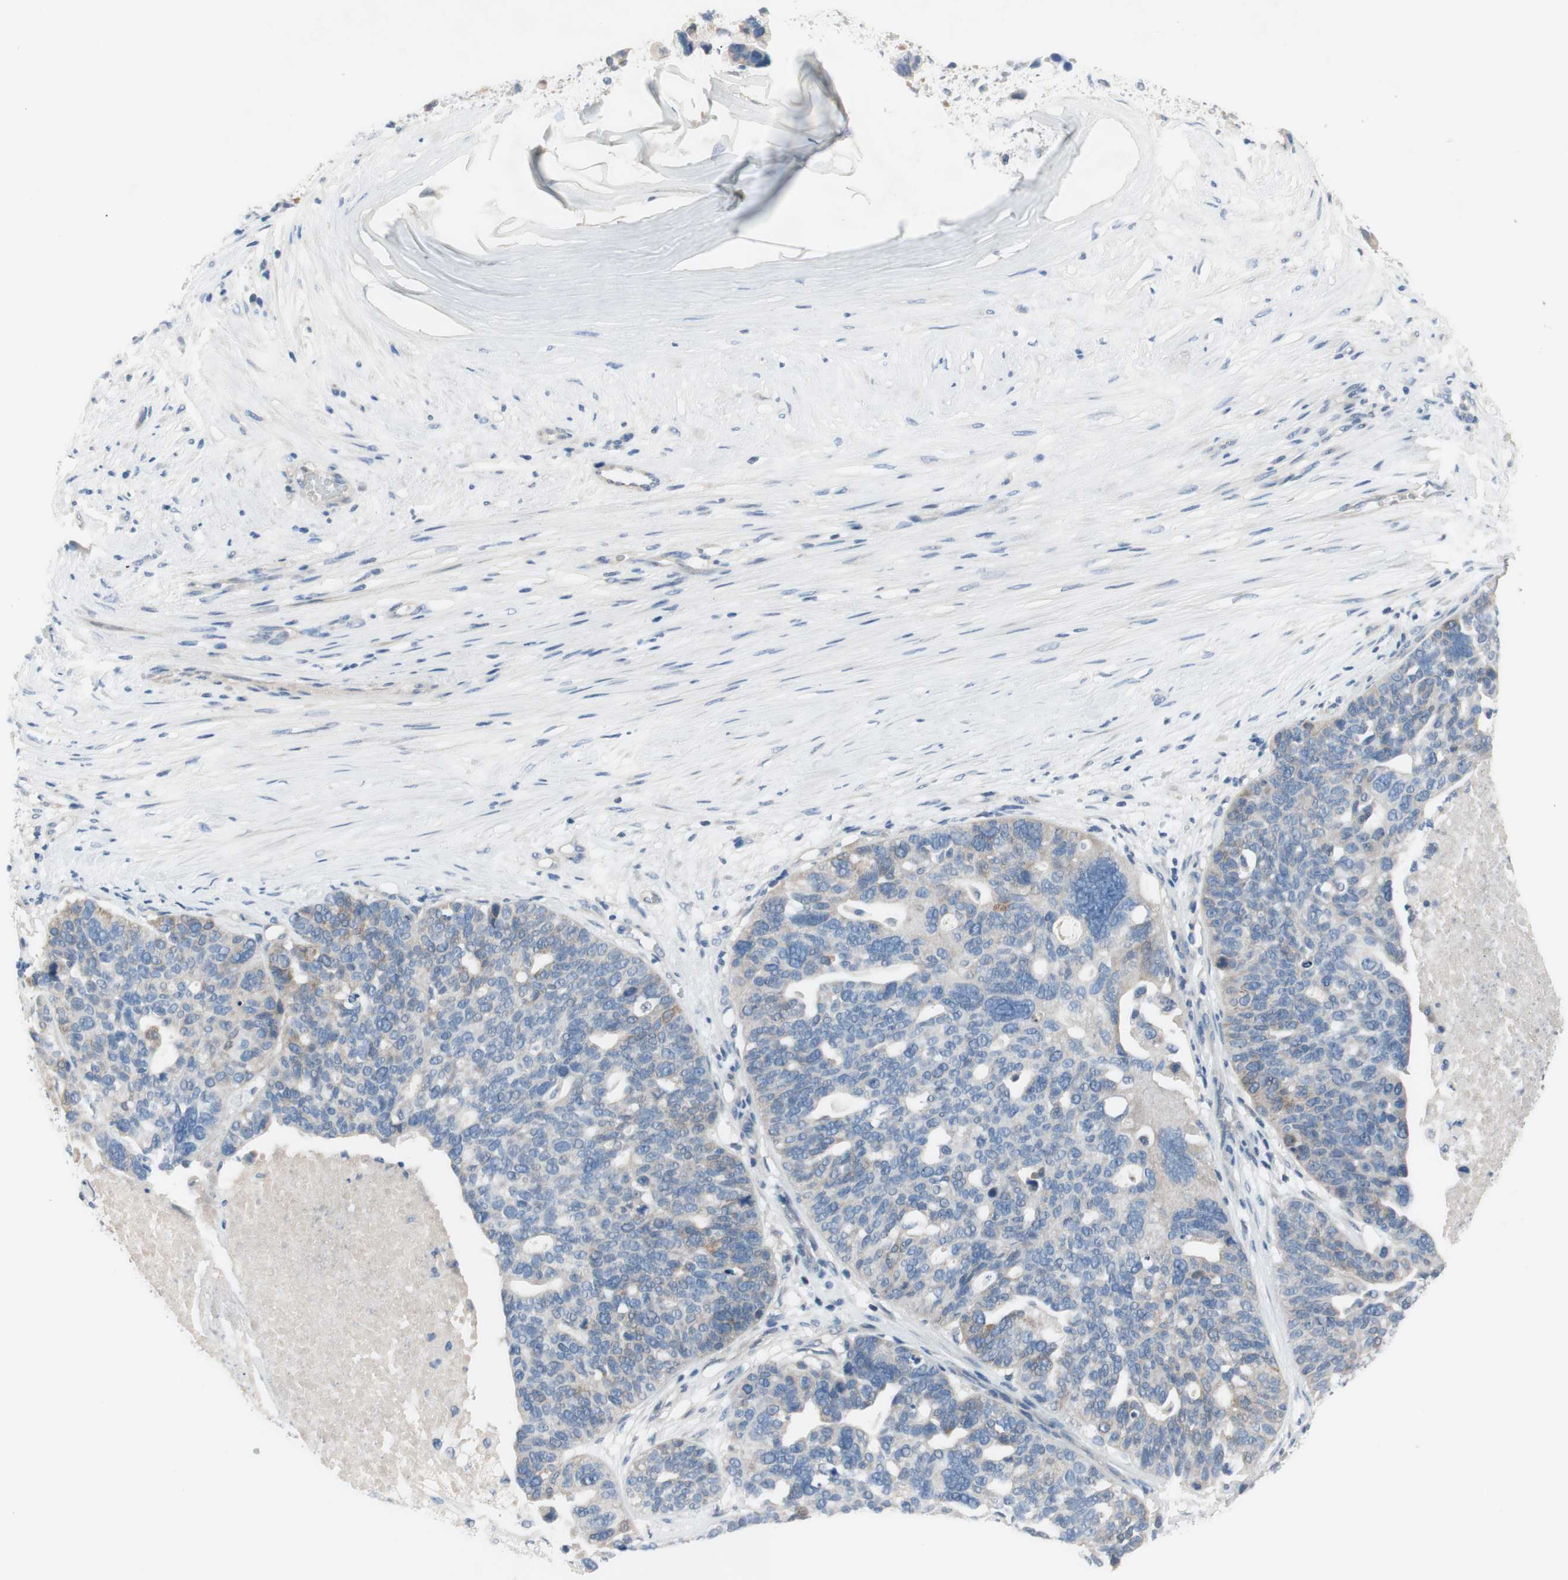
{"staining": {"intensity": "weak", "quantity": "25%-75%", "location": "cytoplasmic/membranous"}, "tissue": "ovarian cancer", "cell_type": "Tumor cells", "image_type": "cancer", "snomed": [{"axis": "morphology", "description": "Cystadenocarcinoma, serous, NOS"}, {"axis": "topography", "description": "Ovary"}], "caption": "DAB immunohistochemical staining of ovarian cancer (serous cystadenocarcinoma) exhibits weak cytoplasmic/membranous protein expression in approximately 25%-75% of tumor cells.", "gene": "FDFT1", "patient": {"sex": "female", "age": 59}}